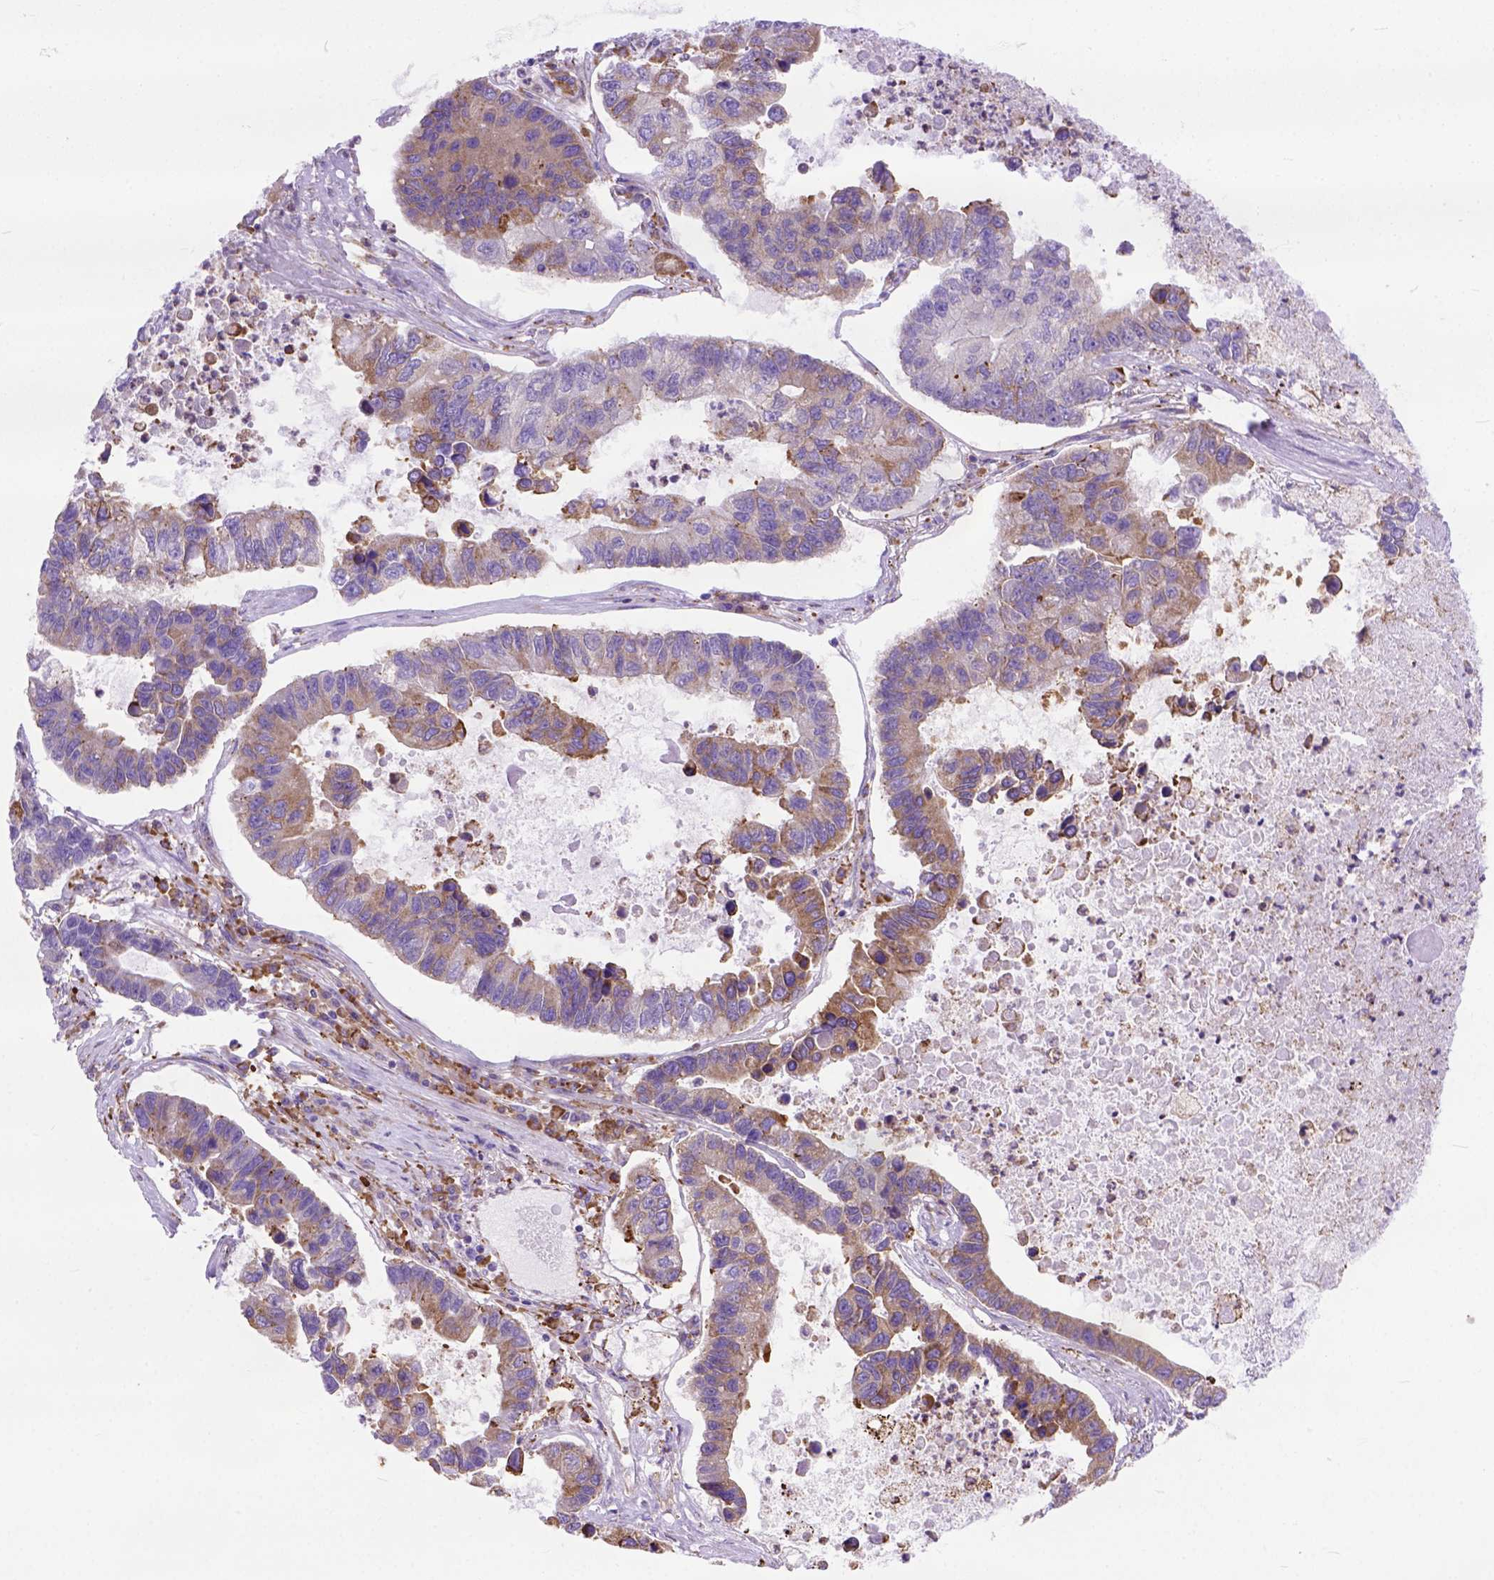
{"staining": {"intensity": "moderate", "quantity": ">75%", "location": "cytoplasmic/membranous"}, "tissue": "lung cancer", "cell_type": "Tumor cells", "image_type": "cancer", "snomed": [{"axis": "morphology", "description": "Adenocarcinoma, NOS"}, {"axis": "topography", "description": "Bronchus"}, {"axis": "topography", "description": "Lung"}], "caption": "DAB (3,3'-diaminobenzidine) immunohistochemical staining of human lung cancer displays moderate cytoplasmic/membranous protein positivity in about >75% of tumor cells.", "gene": "PLK4", "patient": {"sex": "female", "age": 51}}